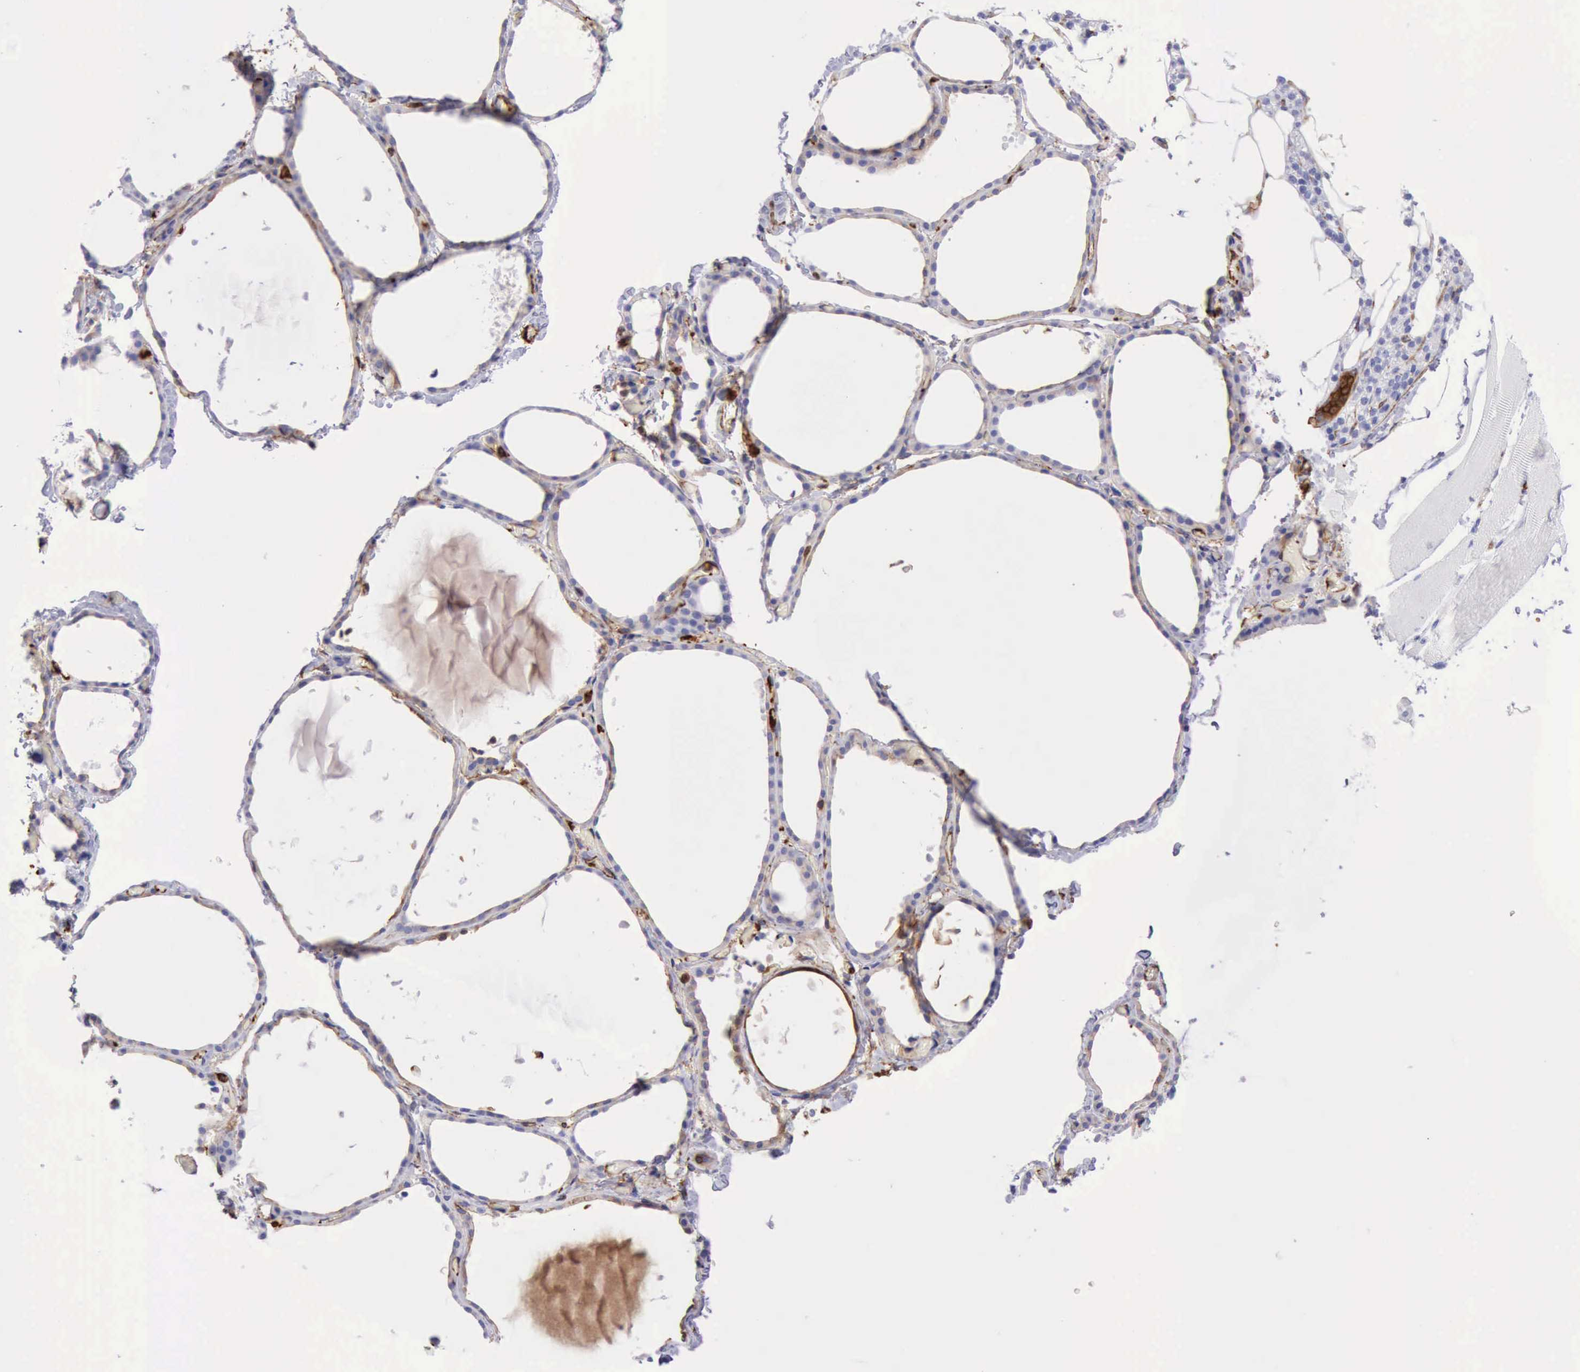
{"staining": {"intensity": "negative", "quantity": "none", "location": "none"}, "tissue": "thyroid gland", "cell_type": "Glandular cells", "image_type": "normal", "snomed": [{"axis": "morphology", "description": "Normal tissue, NOS"}, {"axis": "topography", "description": "Thyroid gland"}], "caption": "This photomicrograph is of normal thyroid gland stained with immunohistochemistry to label a protein in brown with the nuclei are counter-stained blue. There is no expression in glandular cells. The staining is performed using DAB (3,3'-diaminobenzidine) brown chromogen with nuclei counter-stained in using hematoxylin.", "gene": "FLNA", "patient": {"sex": "female", "age": 22}}